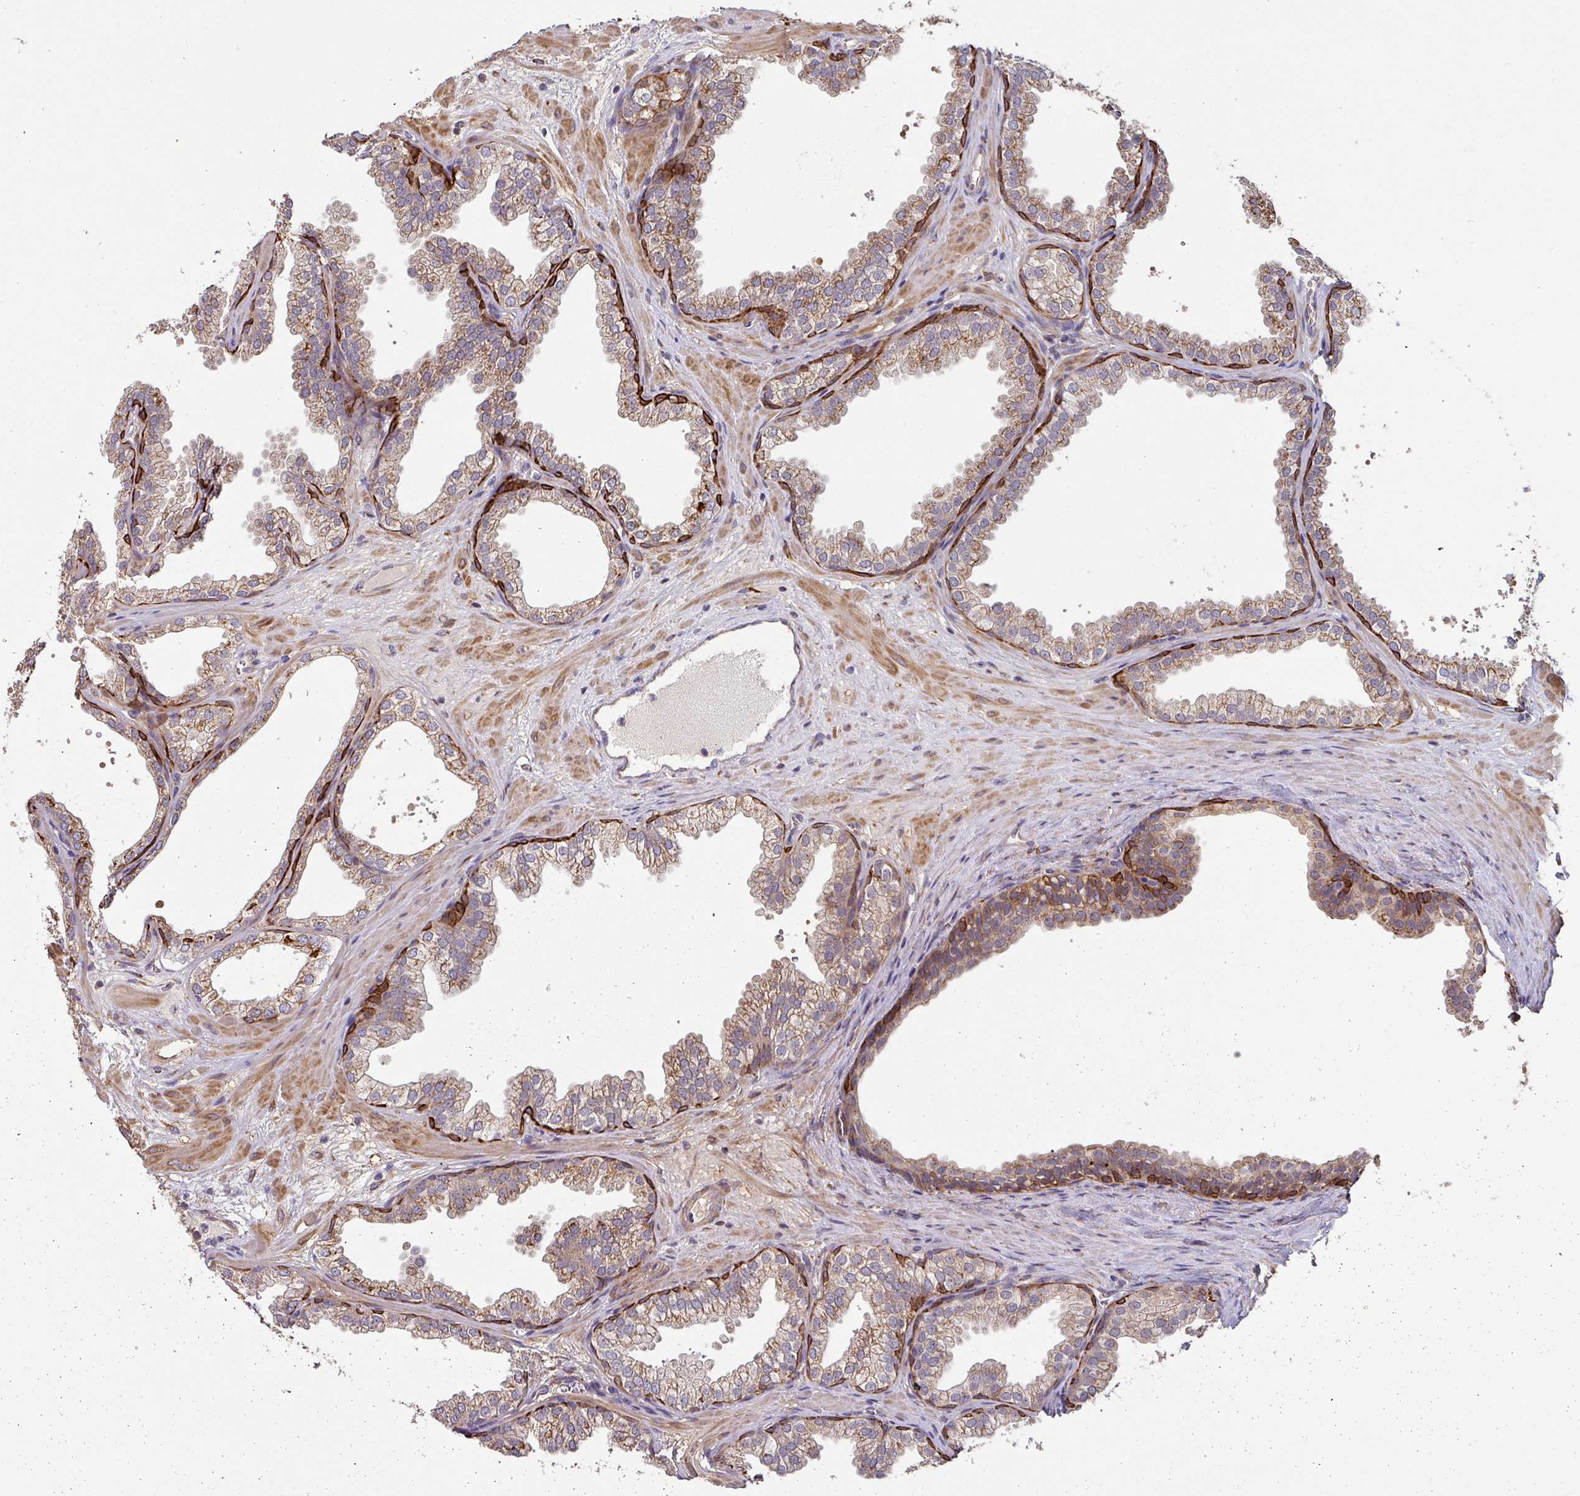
{"staining": {"intensity": "moderate", "quantity": ">75%", "location": "cytoplasmic/membranous"}, "tissue": "prostate", "cell_type": "Glandular cells", "image_type": "normal", "snomed": [{"axis": "morphology", "description": "Normal tissue, NOS"}, {"axis": "topography", "description": "Prostate"}], "caption": "Immunohistochemistry of unremarkable human prostate reveals medium levels of moderate cytoplasmic/membranous positivity in approximately >75% of glandular cells.", "gene": "ZNF268", "patient": {"sex": "male", "age": 37}}